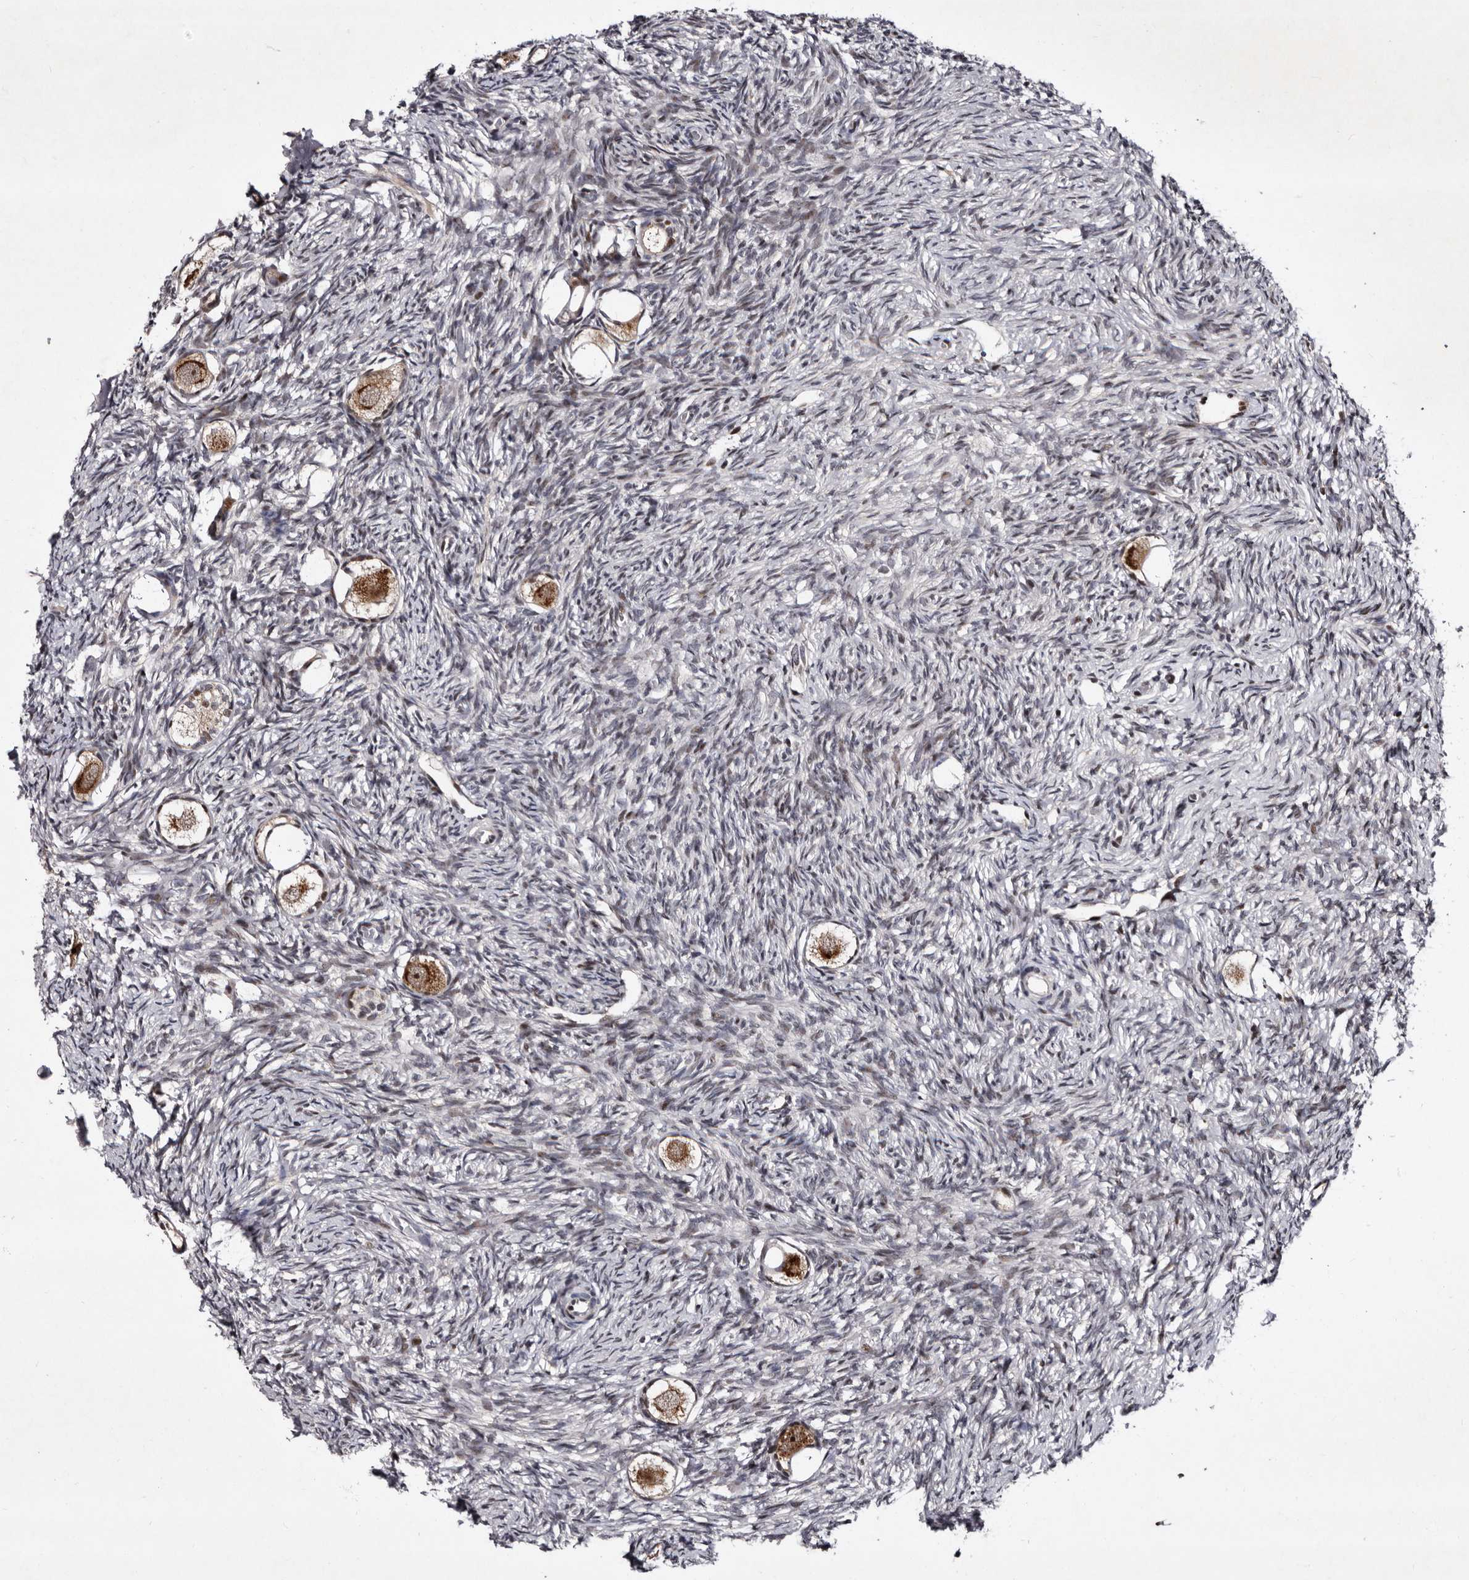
{"staining": {"intensity": "moderate", "quantity": ">75%", "location": "cytoplasmic/membranous,nuclear"}, "tissue": "ovary", "cell_type": "Follicle cells", "image_type": "normal", "snomed": [{"axis": "morphology", "description": "Normal tissue, NOS"}, {"axis": "topography", "description": "Ovary"}], "caption": "Protein staining by immunohistochemistry reveals moderate cytoplasmic/membranous,nuclear staining in about >75% of follicle cells in unremarkable ovary.", "gene": "TNKS", "patient": {"sex": "female", "age": 27}}